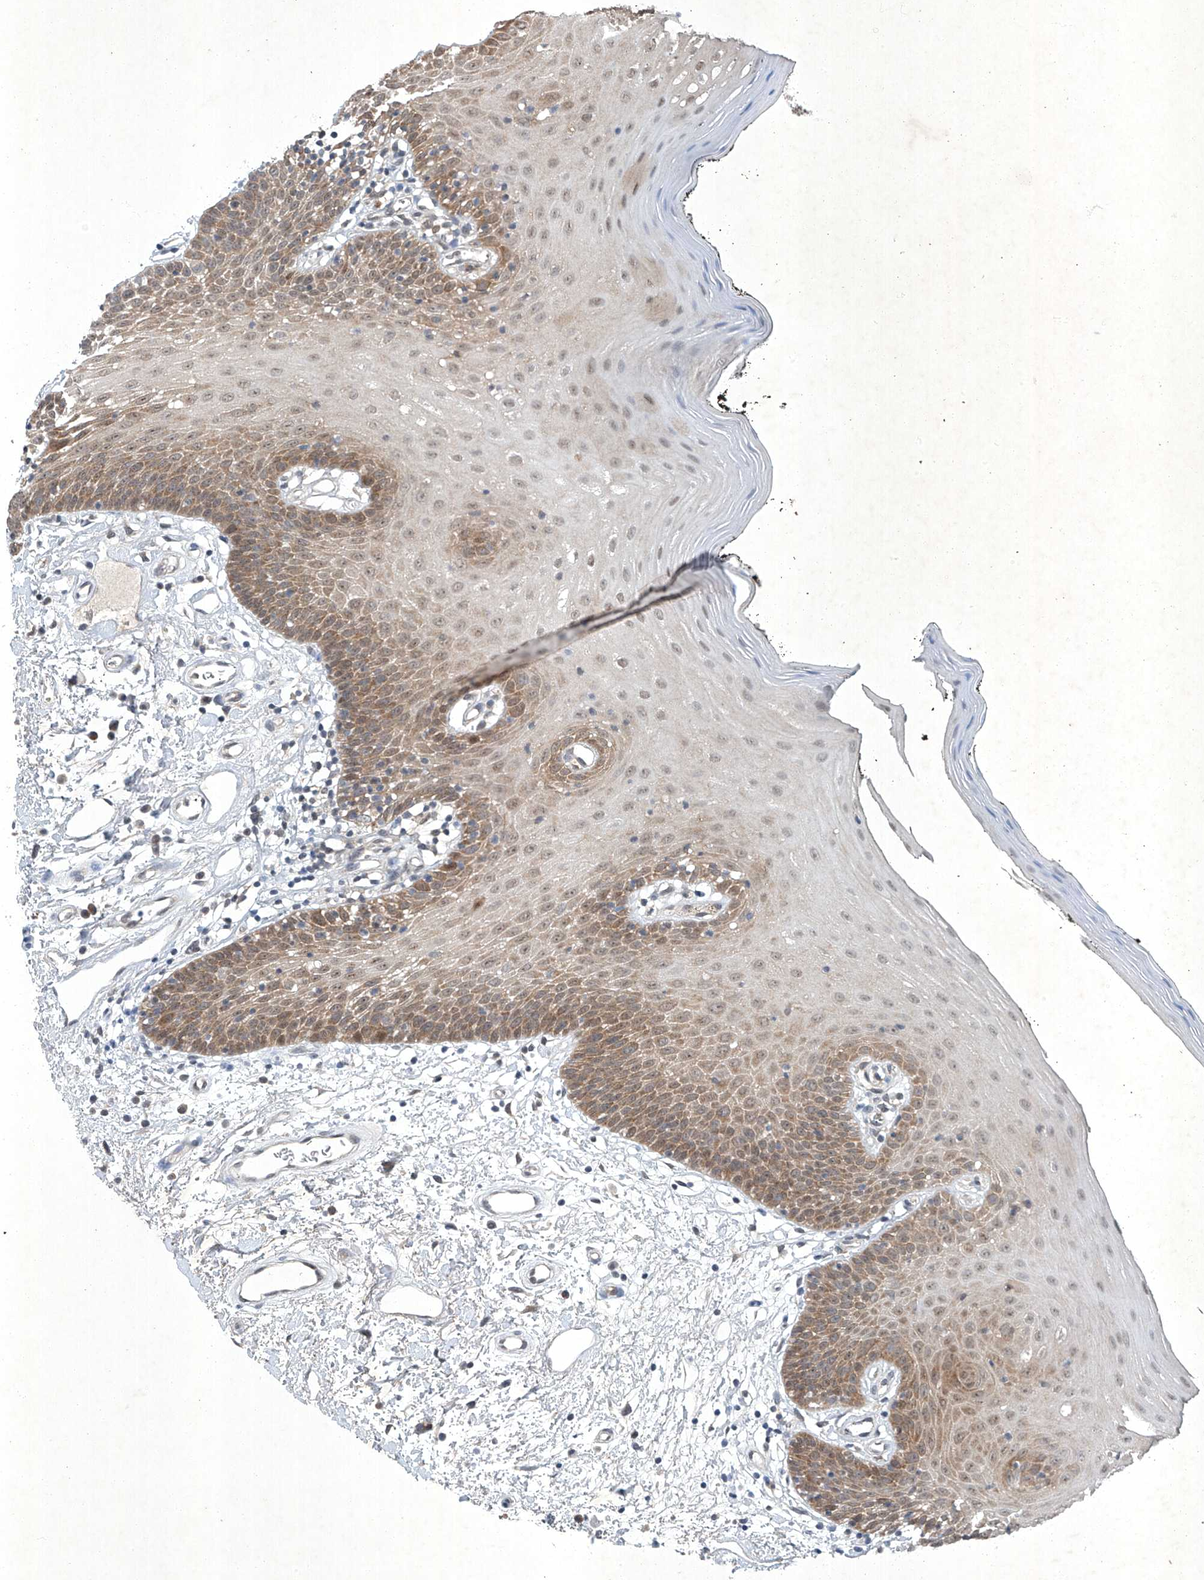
{"staining": {"intensity": "moderate", "quantity": "25%-75%", "location": "cytoplasmic/membranous,nuclear"}, "tissue": "oral mucosa", "cell_type": "Squamous epithelial cells", "image_type": "normal", "snomed": [{"axis": "morphology", "description": "Normal tissue, NOS"}, {"axis": "topography", "description": "Oral tissue"}], "caption": "Moderate cytoplasmic/membranous,nuclear staining for a protein is present in about 25%-75% of squamous epithelial cells of benign oral mucosa using immunohistochemistry (IHC).", "gene": "TAF8", "patient": {"sex": "male", "age": 74}}